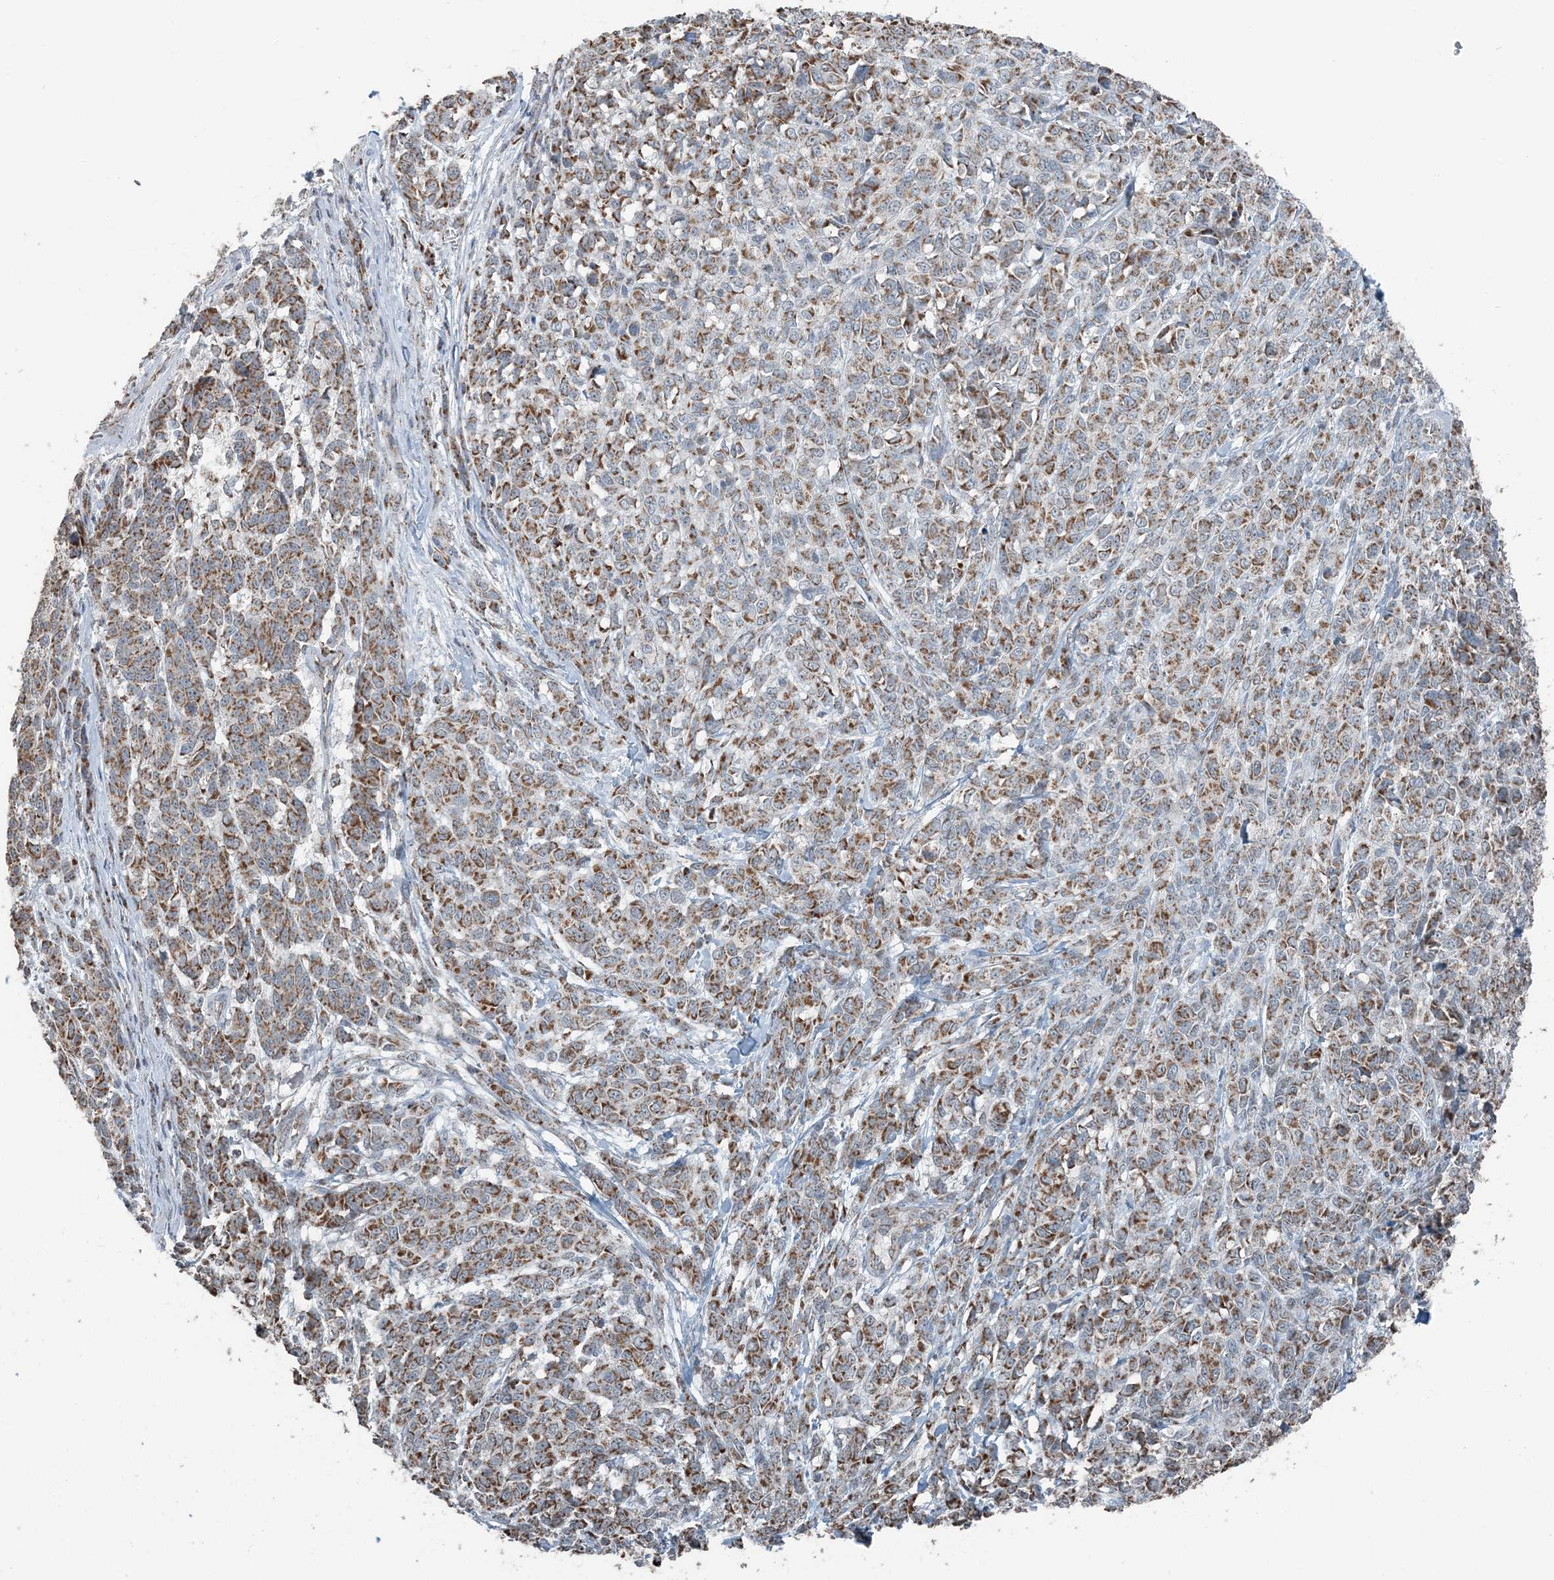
{"staining": {"intensity": "moderate", "quantity": ">75%", "location": "cytoplasmic/membranous"}, "tissue": "melanoma", "cell_type": "Tumor cells", "image_type": "cancer", "snomed": [{"axis": "morphology", "description": "Malignant melanoma, NOS"}, {"axis": "topography", "description": "Skin"}], "caption": "High-magnification brightfield microscopy of malignant melanoma stained with DAB (brown) and counterstained with hematoxylin (blue). tumor cells exhibit moderate cytoplasmic/membranous positivity is present in approximately>75% of cells. Using DAB (brown) and hematoxylin (blue) stains, captured at high magnification using brightfield microscopy.", "gene": "SUCLG1", "patient": {"sex": "male", "age": 49}}